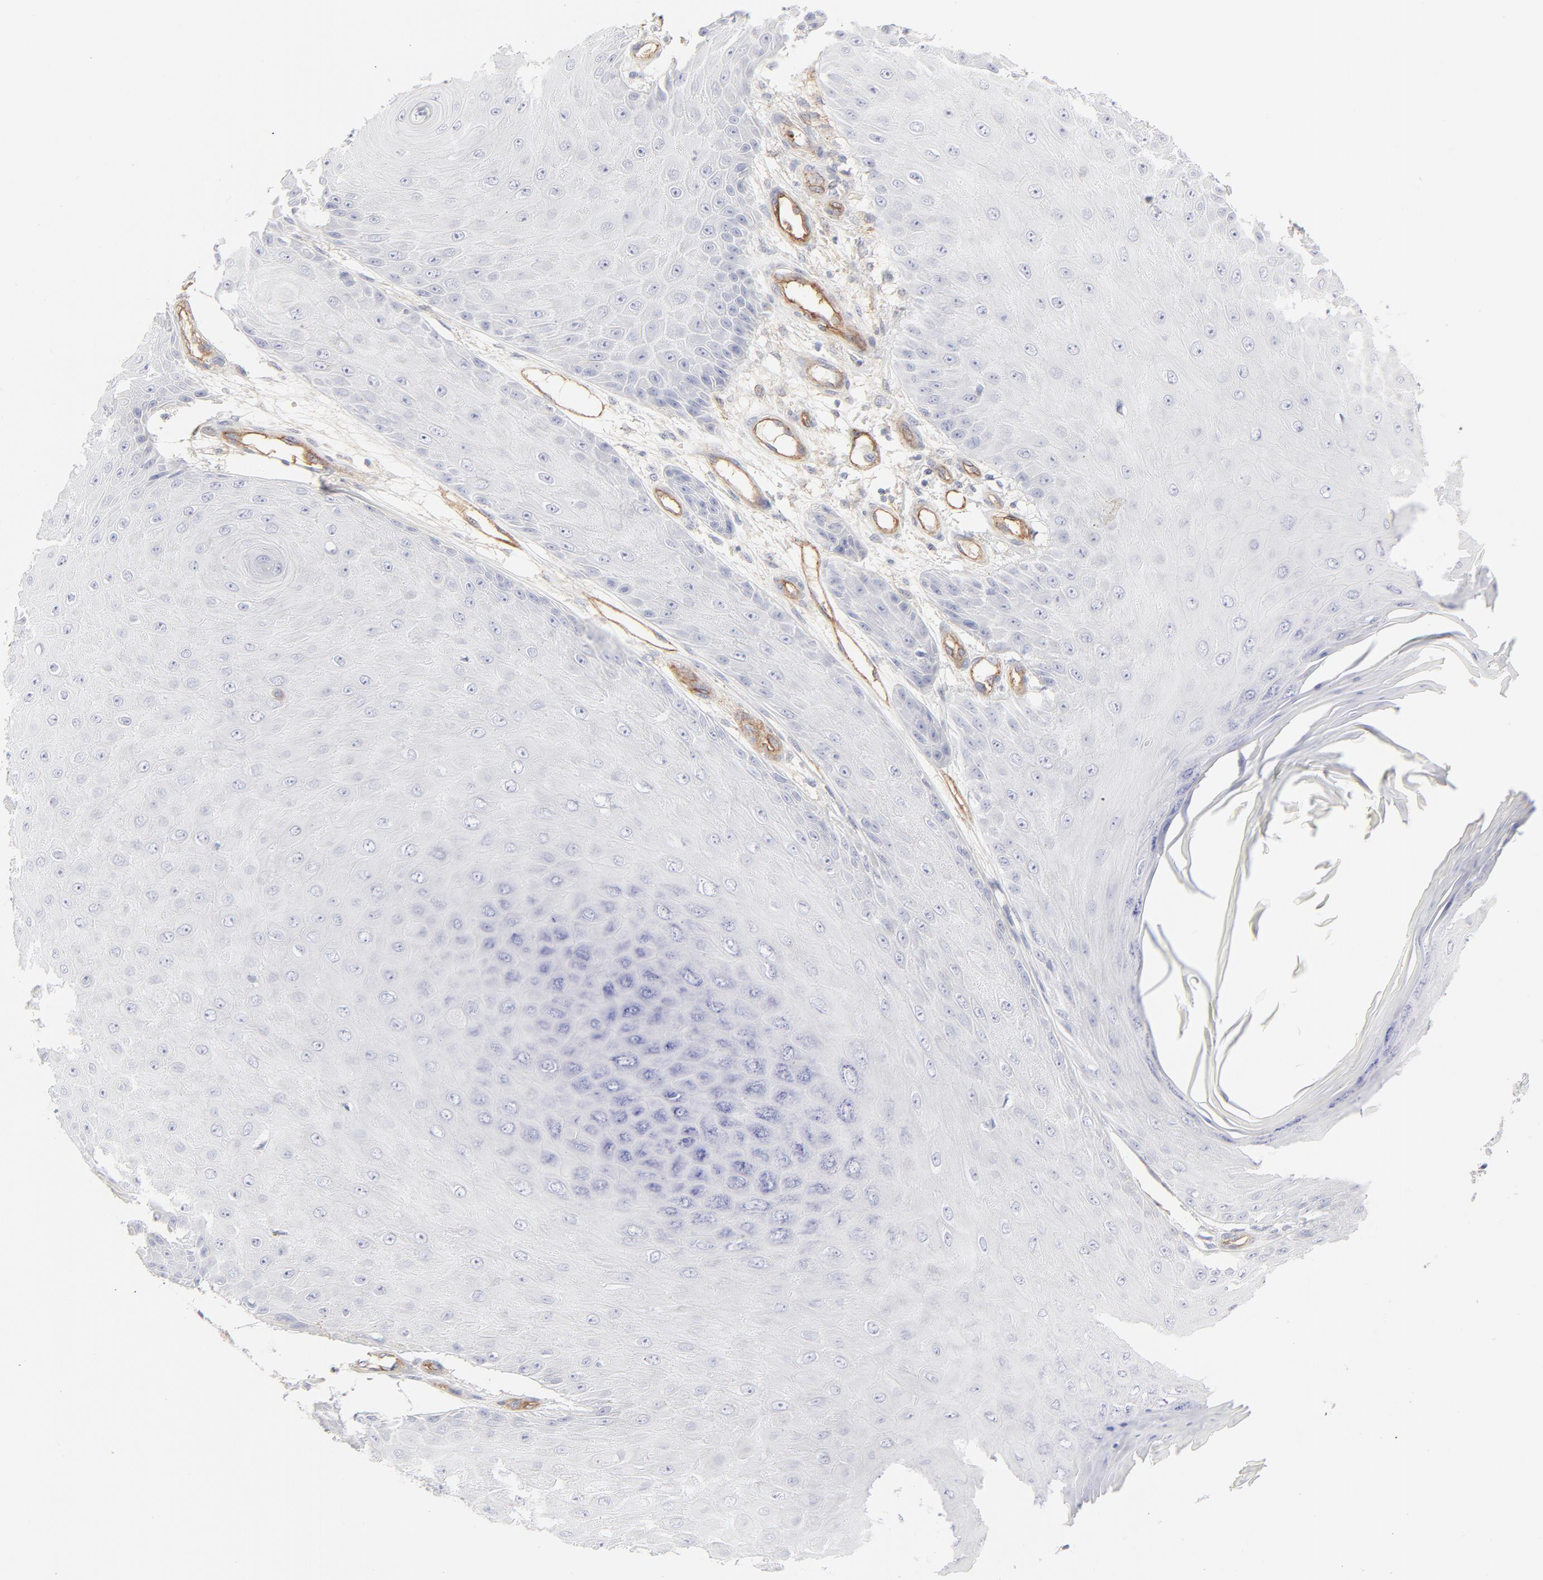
{"staining": {"intensity": "negative", "quantity": "none", "location": "none"}, "tissue": "skin cancer", "cell_type": "Tumor cells", "image_type": "cancer", "snomed": [{"axis": "morphology", "description": "Squamous cell carcinoma, NOS"}, {"axis": "topography", "description": "Skin"}], "caption": "The micrograph demonstrates no staining of tumor cells in skin cancer.", "gene": "ITGA5", "patient": {"sex": "female", "age": 40}}